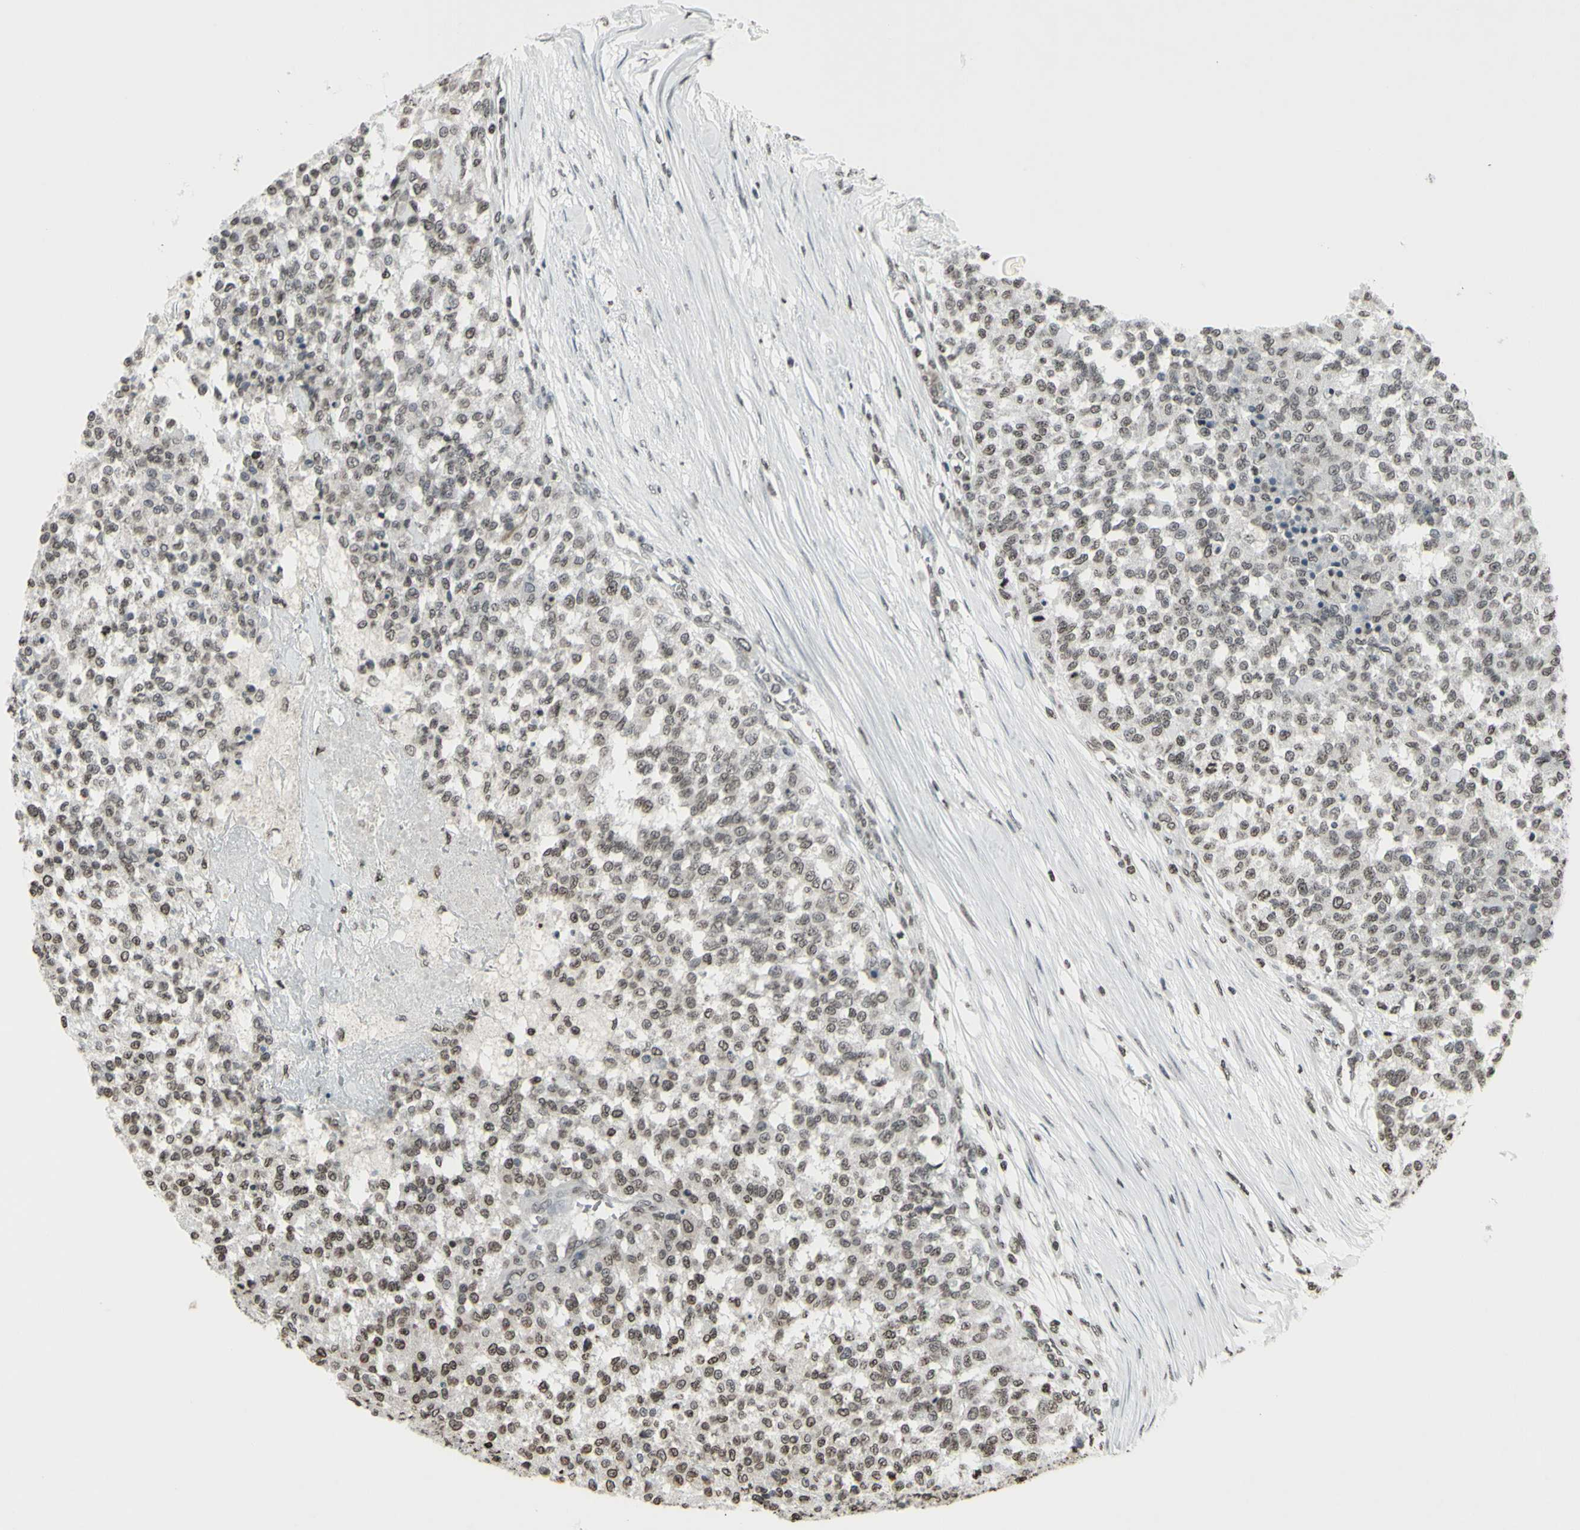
{"staining": {"intensity": "weak", "quantity": "25%-75%", "location": "cytoplasmic/membranous"}, "tissue": "testis cancer", "cell_type": "Tumor cells", "image_type": "cancer", "snomed": [{"axis": "morphology", "description": "Seminoma, NOS"}, {"axis": "topography", "description": "Testis"}], "caption": "About 25%-75% of tumor cells in testis seminoma reveal weak cytoplasmic/membranous protein staining as visualized by brown immunohistochemical staining.", "gene": "CD79B", "patient": {"sex": "male", "age": 59}}